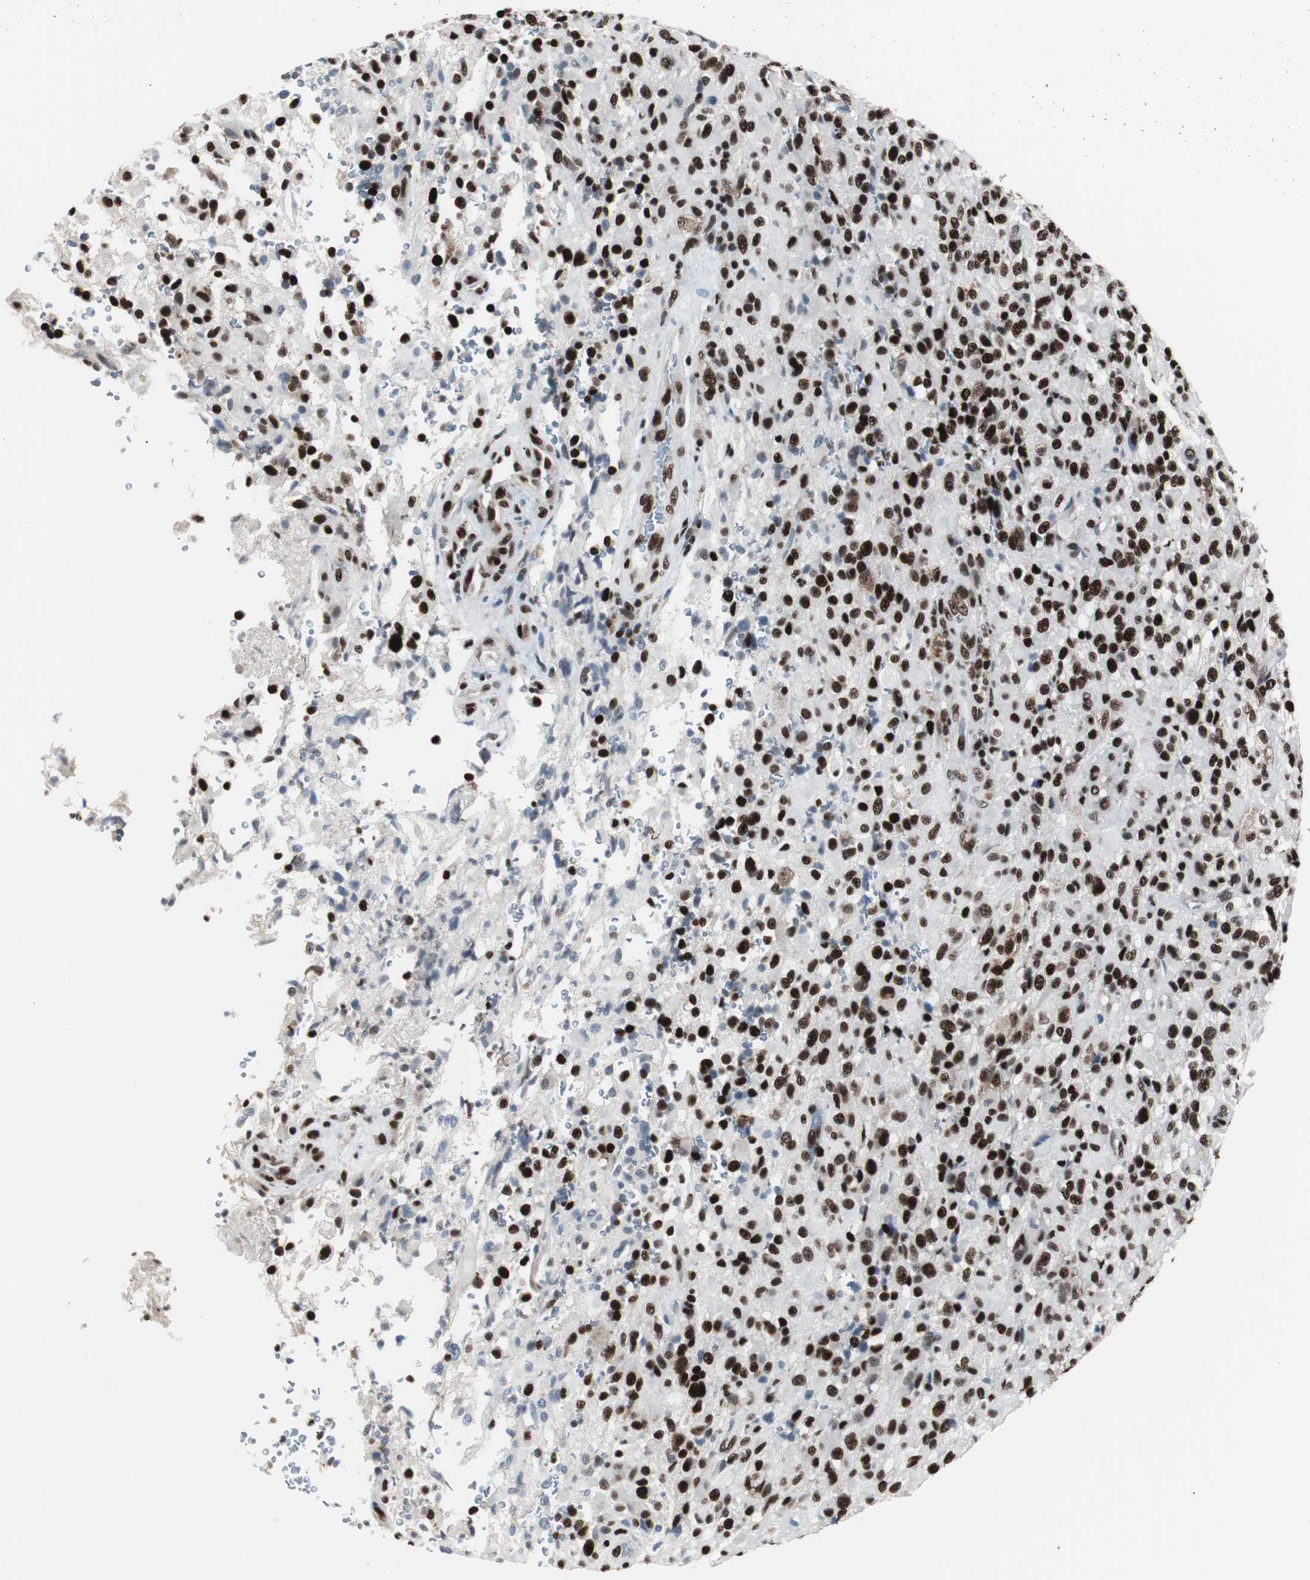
{"staining": {"intensity": "strong", "quantity": ">75%", "location": "nuclear"}, "tissue": "glioma", "cell_type": "Tumor cells", "image_type": "cancer", "snomed": [{"axis": "morphology", "description": "Glioma, malignant, High grade"}, {"axis": "topography", "description": "Brain"}], "caption": "Immunohistochemical staining of glioma exhibits strong nuclear protein positivity in about >75% of tumor cells. (DAB IHC with brightfield microscopy, high magnification).", "gene": "XRCC1", "patient": {"sex": "male", "age": 71}}